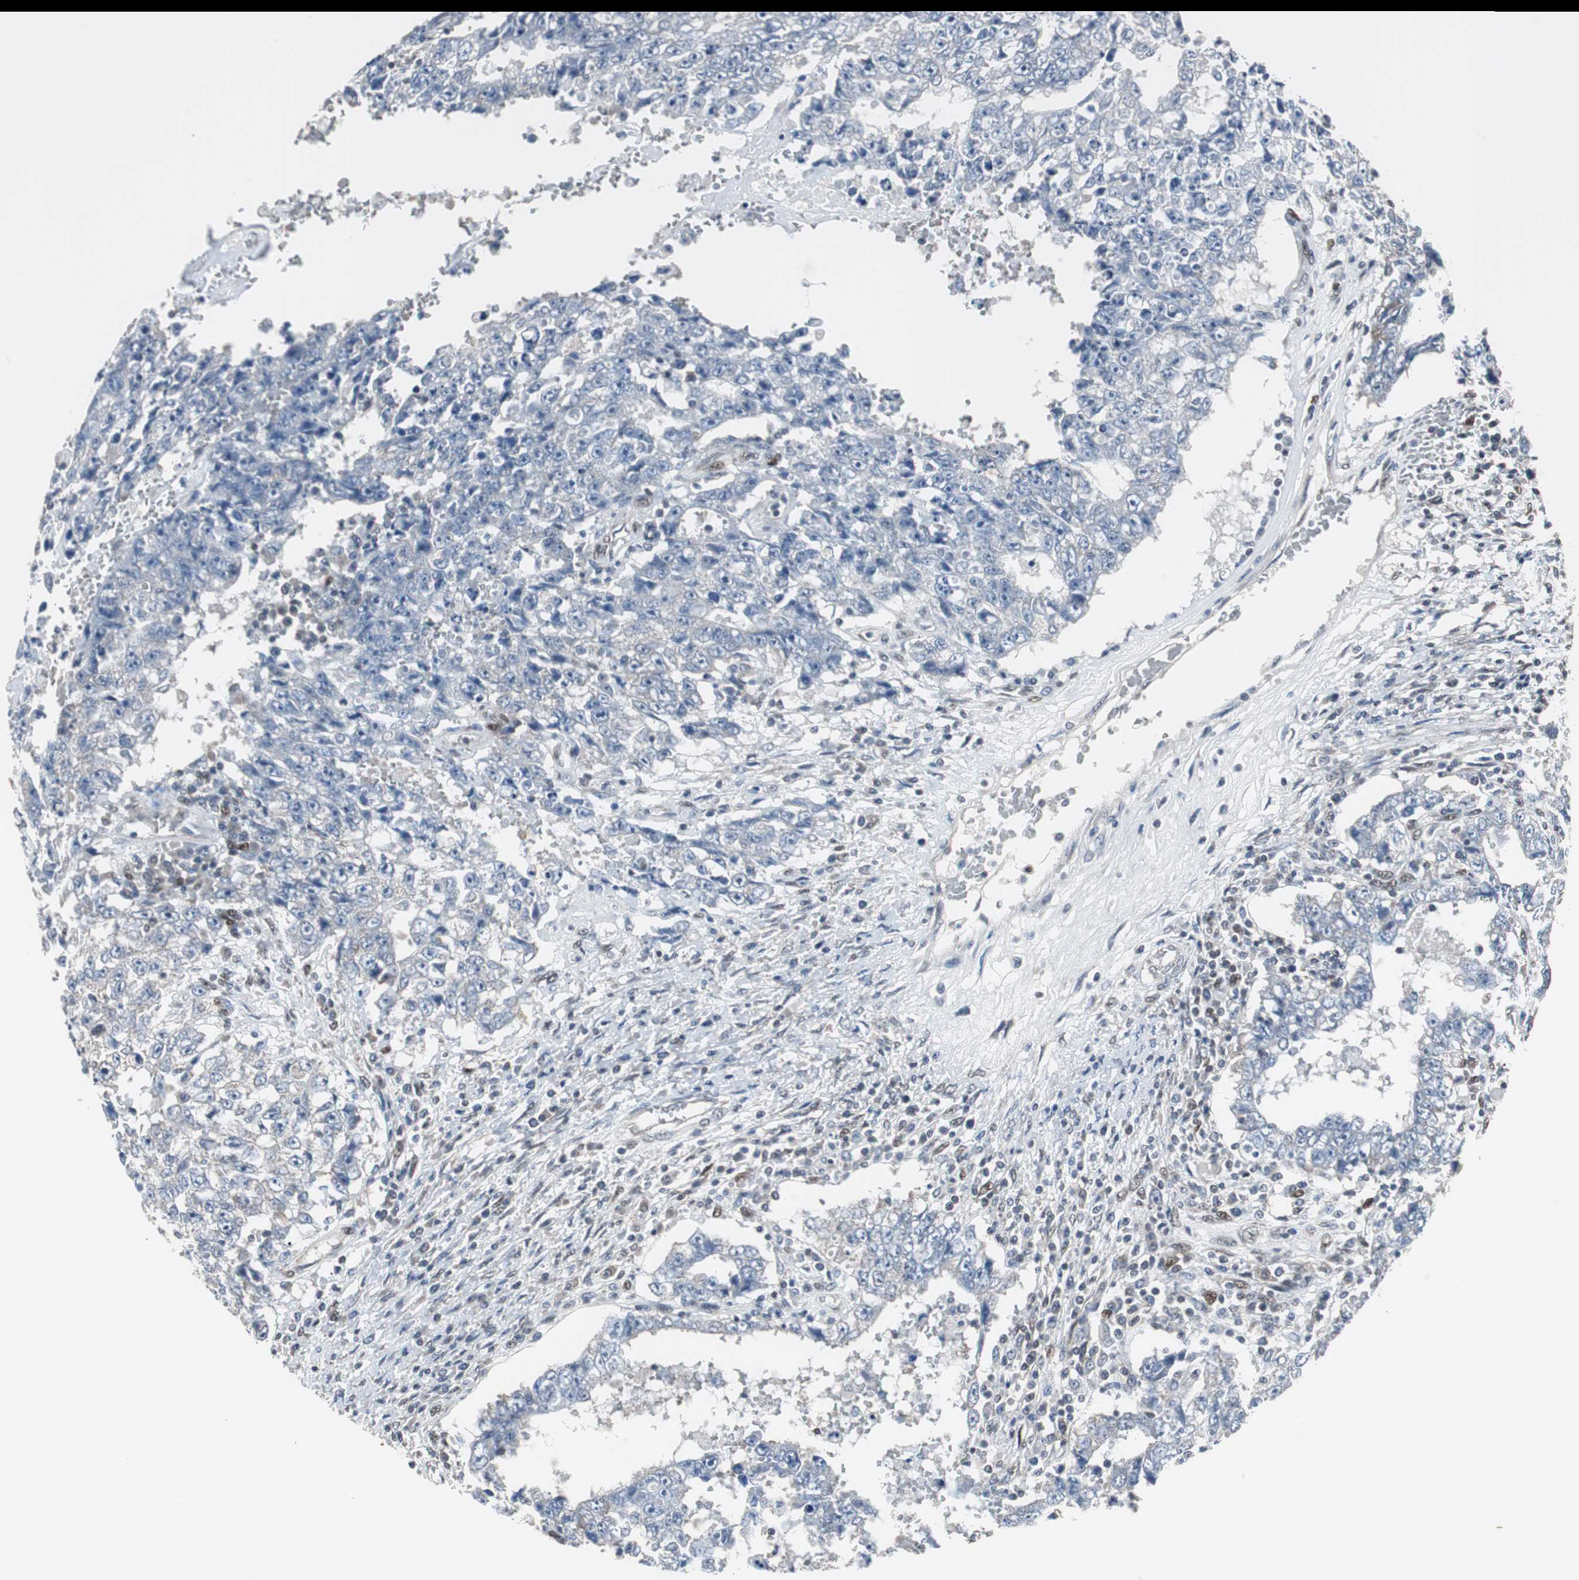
{"staining": {"intensity": "negative", "quantity": "none", "location": "none"}, "tissue": "testis cancer", "cell_type": "Tumor cells", "image_type": "cancer", "snomed": [{"axis": "morphology", "description": "Carcinoma, Embryonal, NOS"}, {"axis": "topography", "description": "Testis"}], "caption": "The IHC photomicrograph has no significant positivity in tumor cells of testis cancer tissue.", "gene": "ZHX2", "patient": {"sex": "male", "age": 26}}